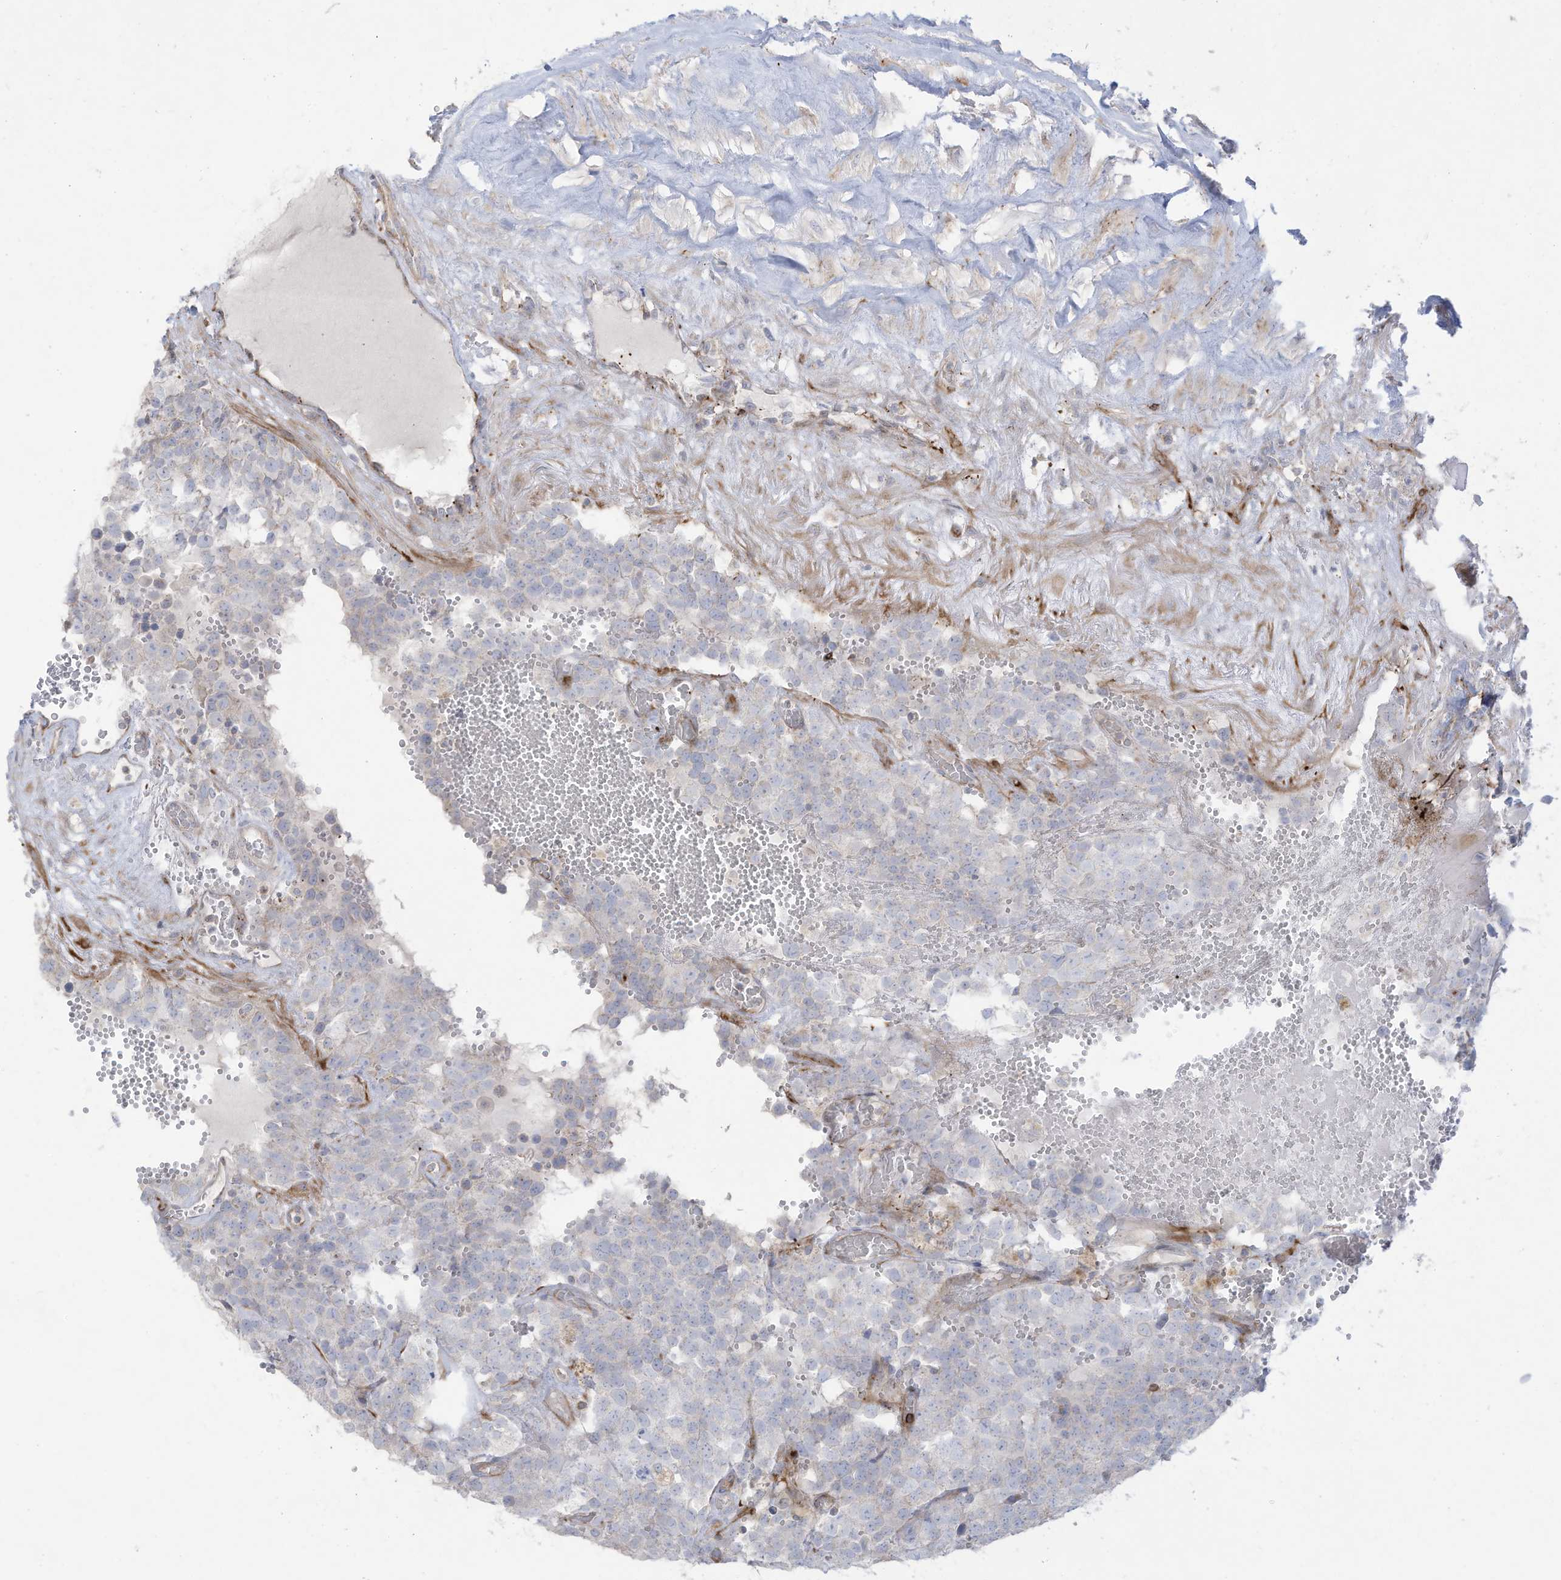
{"staining": {"intensity": "negative", "quantity": "none", "location": "none"}, "tissue": "testis cancer", "cell_type": "Tumor cells", "image_type": "cancer", "snomed": [{"axis": "morphology", "description": "Seminoma, NOS"}, {"axis": "topography", "description": "Testis"}], "caption": "IHC image of testis cancer stained for a protein (brown), which exhibits no staining in tumor cells.", "gene": "THNSL2", "patient": {"sex": "male", "age": 71}}